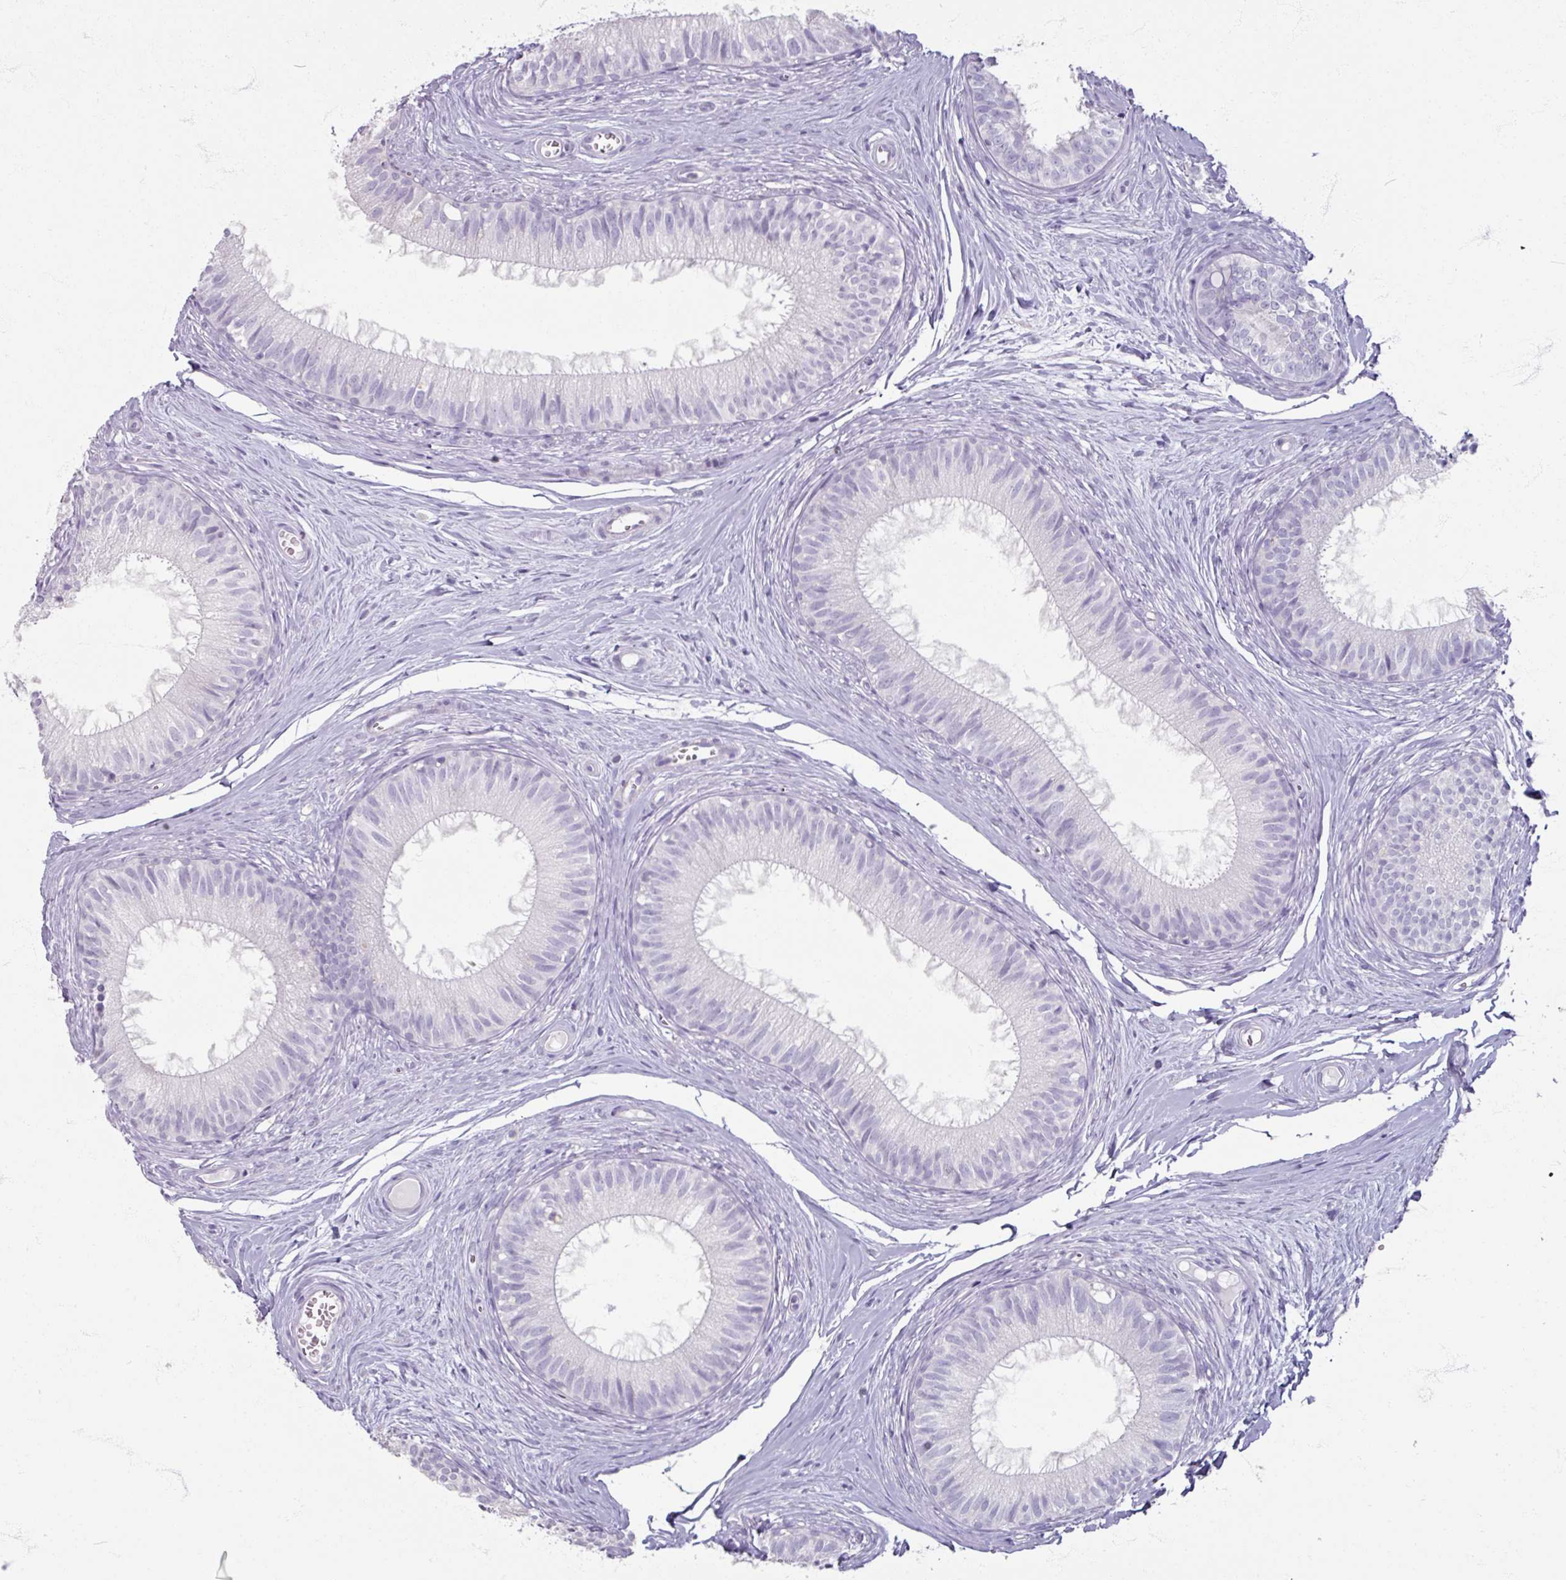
{"staining": {"intensity": "negative", "quantity": "none", "location": "none"}, "tissue": "epididymis", "cell_type": "Glandular cells", "image_type": "normal", "snomed": [{"axis": "morphology", "description": "Normal tissue, NOS"}, {"axis": "topography", "description": "Epididymis"}], "caption": "Normal epididymis was stained to show a protein in brown. There is no significant staining in glandular cells.", "gene": "TG", "patient": {"sex": "male", "age": 25}}